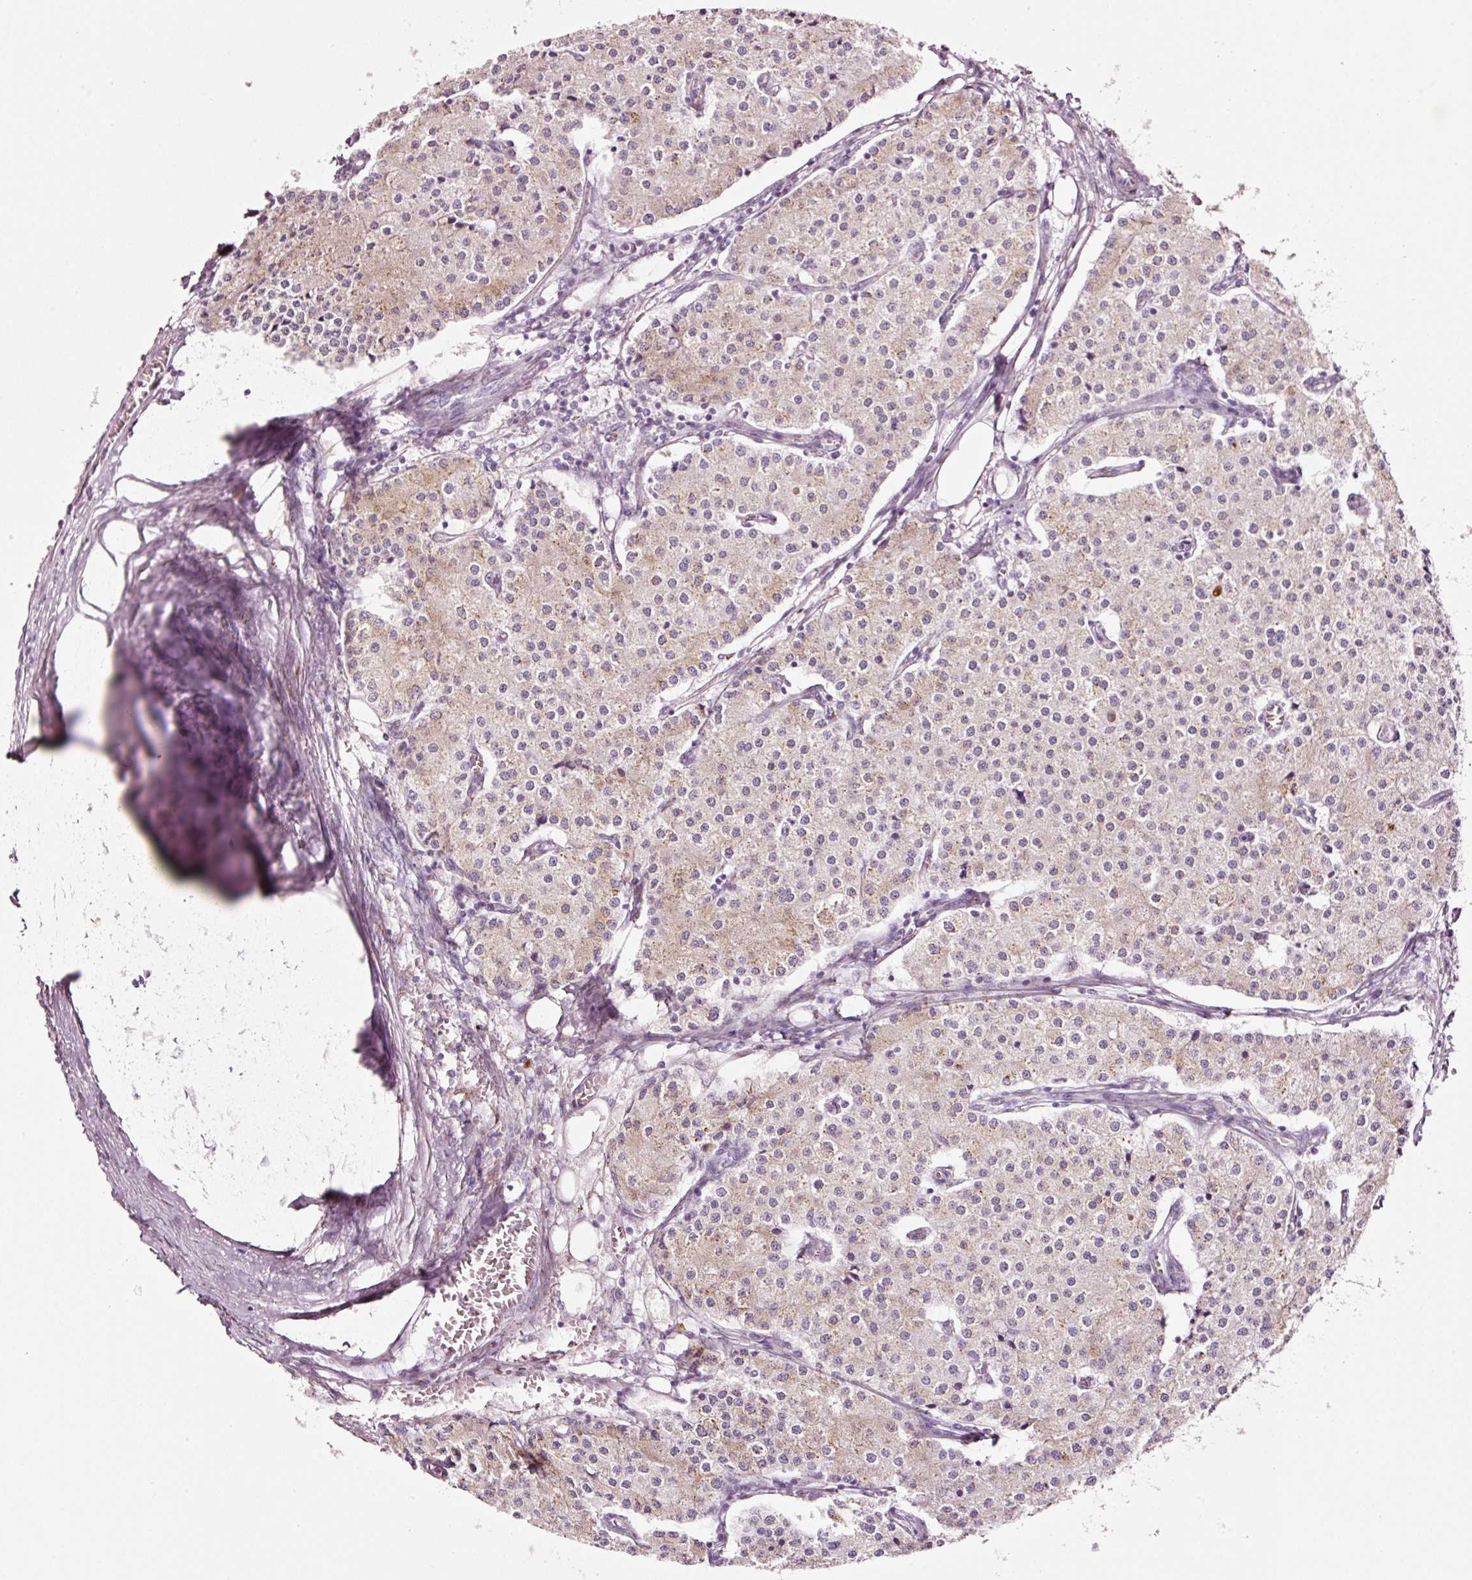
{"staining": {"intensity": "weak", "quantity": "25%-75%", "location": "cytoplasmic/membranous"}, "tissue": "carcinoid", "cell_type": "Tumor cells", "image_type": "cancer", "snomed": [{"axis": "morphology", "description": "Carcinoid, malignant, NOS"}, {"axis": "topography", "description": "Colon"}], "caption": "Weak cytoplasmic/membranous protein expression is seen in about 25%-75% of tumor cells in carcinoid (malignant).", "gene": "SDF4", "patient": {"sex": "female", "age": 52}}